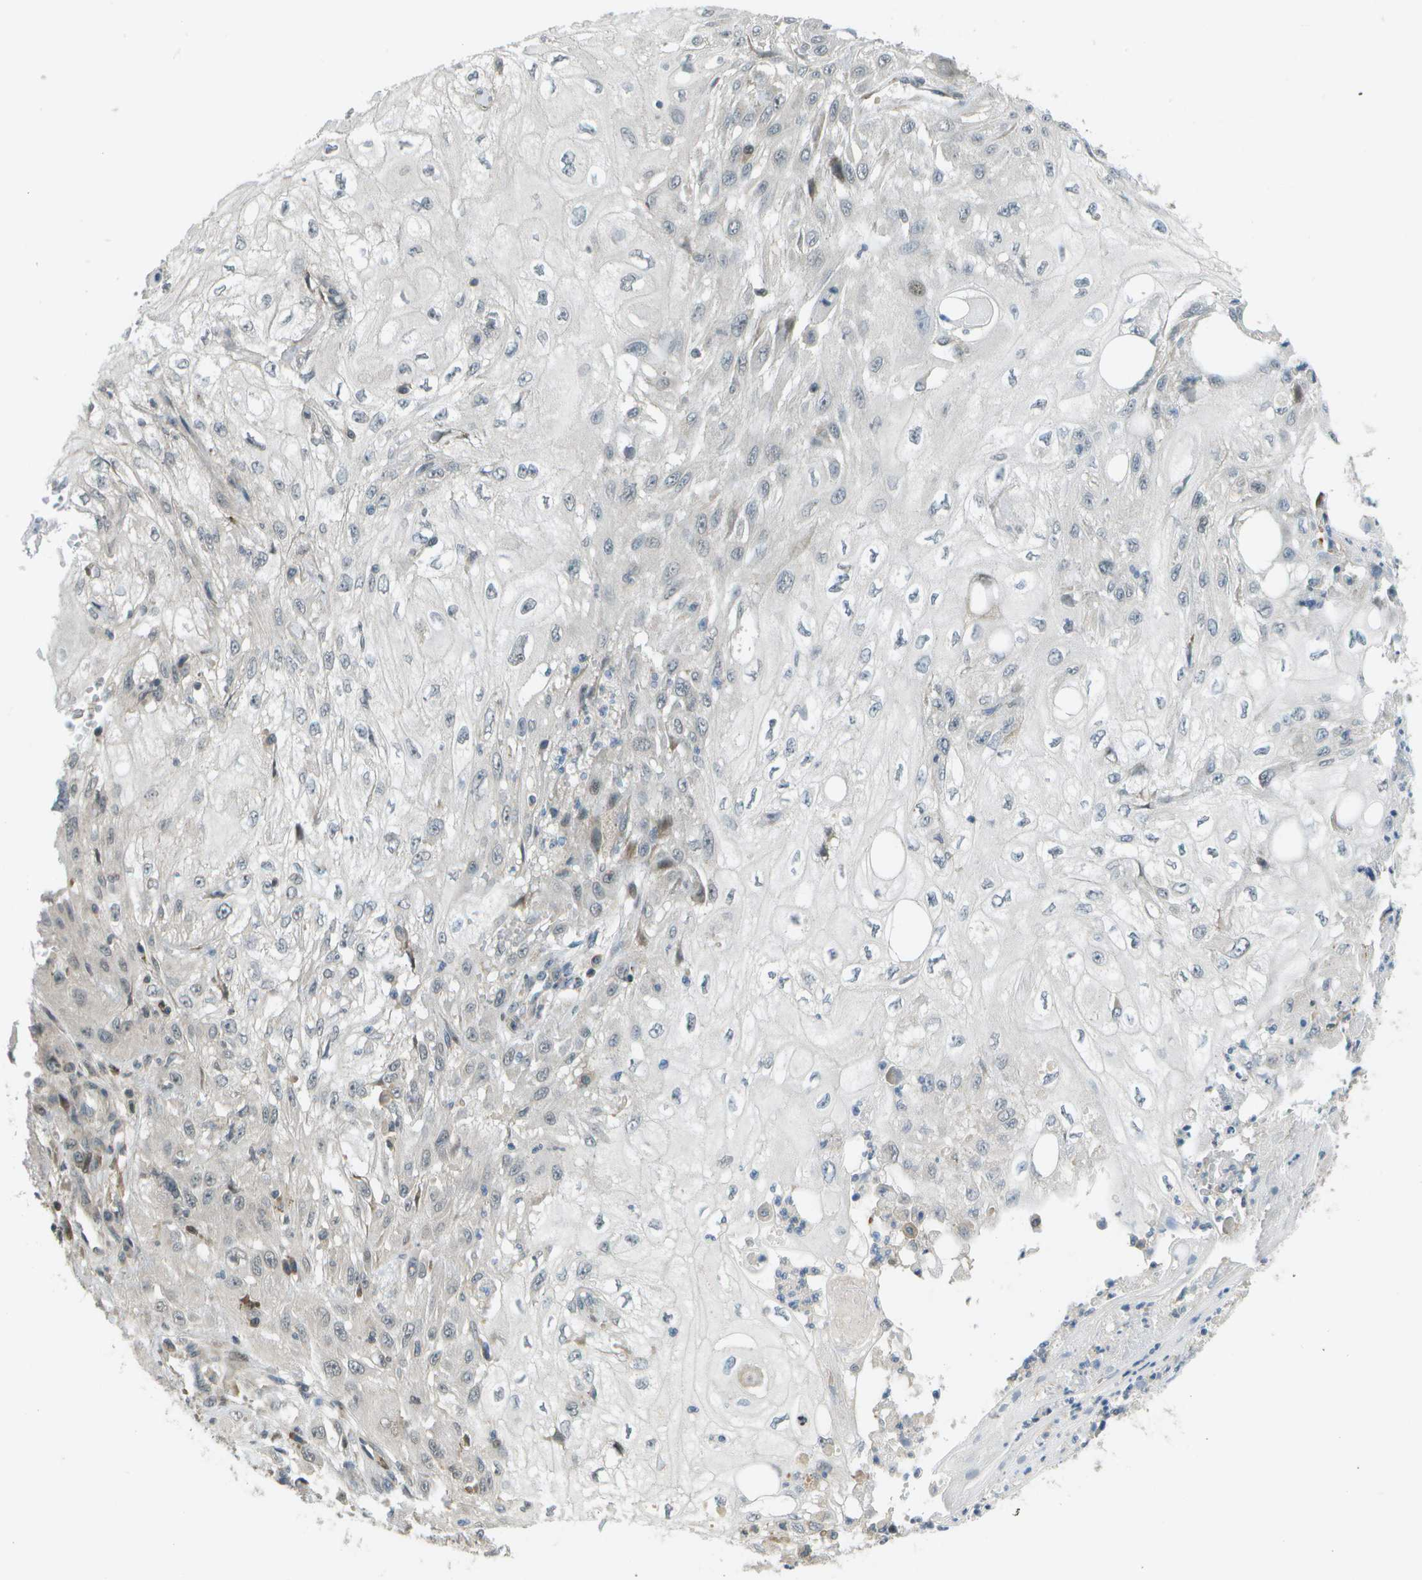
{"staining": {"intensity": "negative", "quantity": "none", "location": "none"}, "tissue": "skin cancer", "cell_type": "Tumor cells", "image_type": "cancer", "snomed": [{"axis": "morphology", "description": "Squamous cell carcinoma, NOS"}, {"axis": "topography", "description": "Skin"}], "caption": "DAB immunohistochemical staining of skin cancer demonstrates no significant positivity in tumor cells.", "gene": "WNK2", "patient": {"sex": "male", "age": 75}}